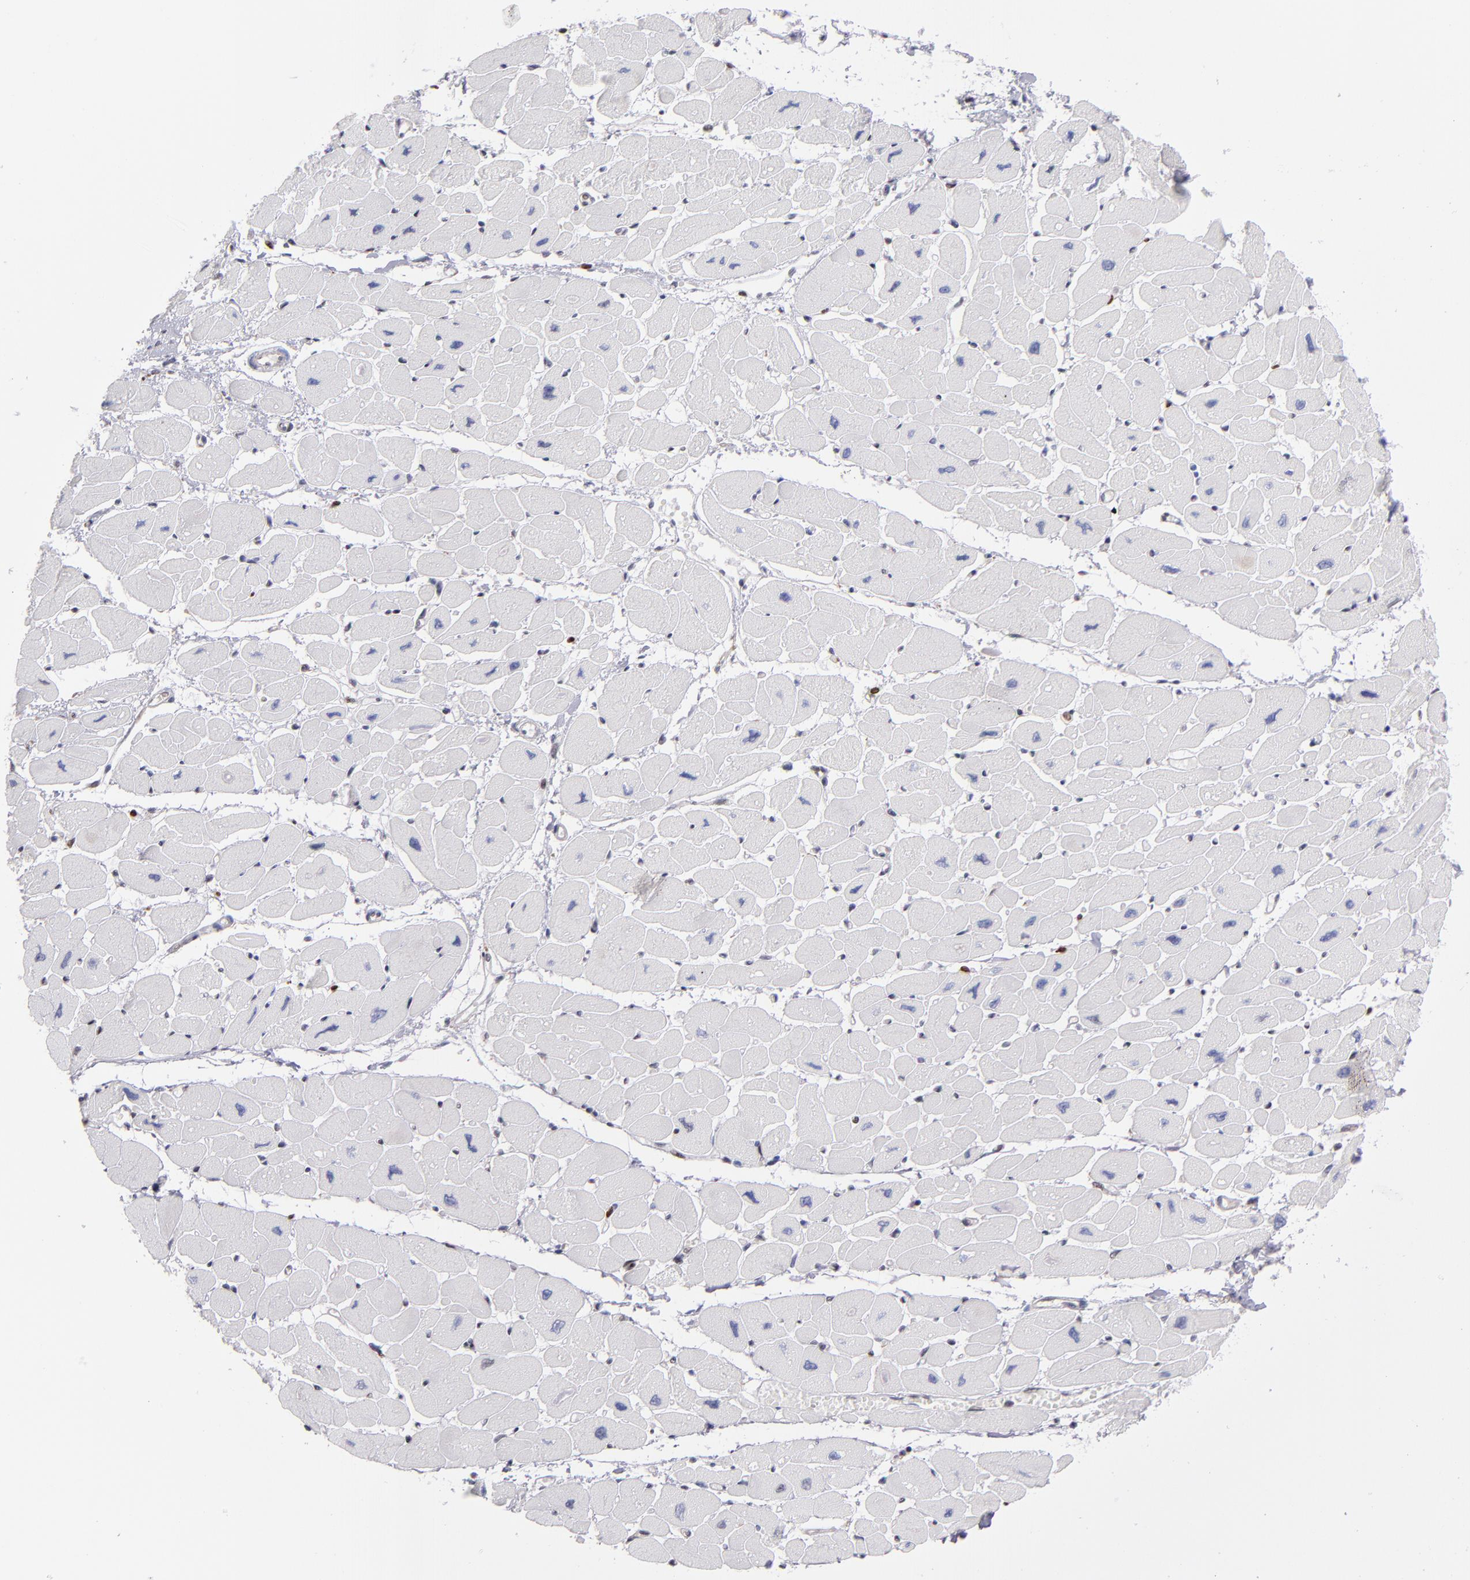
{"staining": {"intensity": "strong", "quantity": "25%-75%", "location": "nuclear"}, "tissue": "heart muscle", "cell_type": "Cardiomyocytes", "image_type": "normal", "snomed": [{"axis": "morphology", "description": "Normal tissue, NOS"}, {"axis": "topography", "description": "Heart"}], "caption": "Heart muscle was stained to show a protein in brown. There is high levels of strong nuclear staining in about 25%-75% of cardiomyocytes. Nuclei are stained in blue.", "gene": "POLA1", "patient": {"sex": "female", "age": 54}}